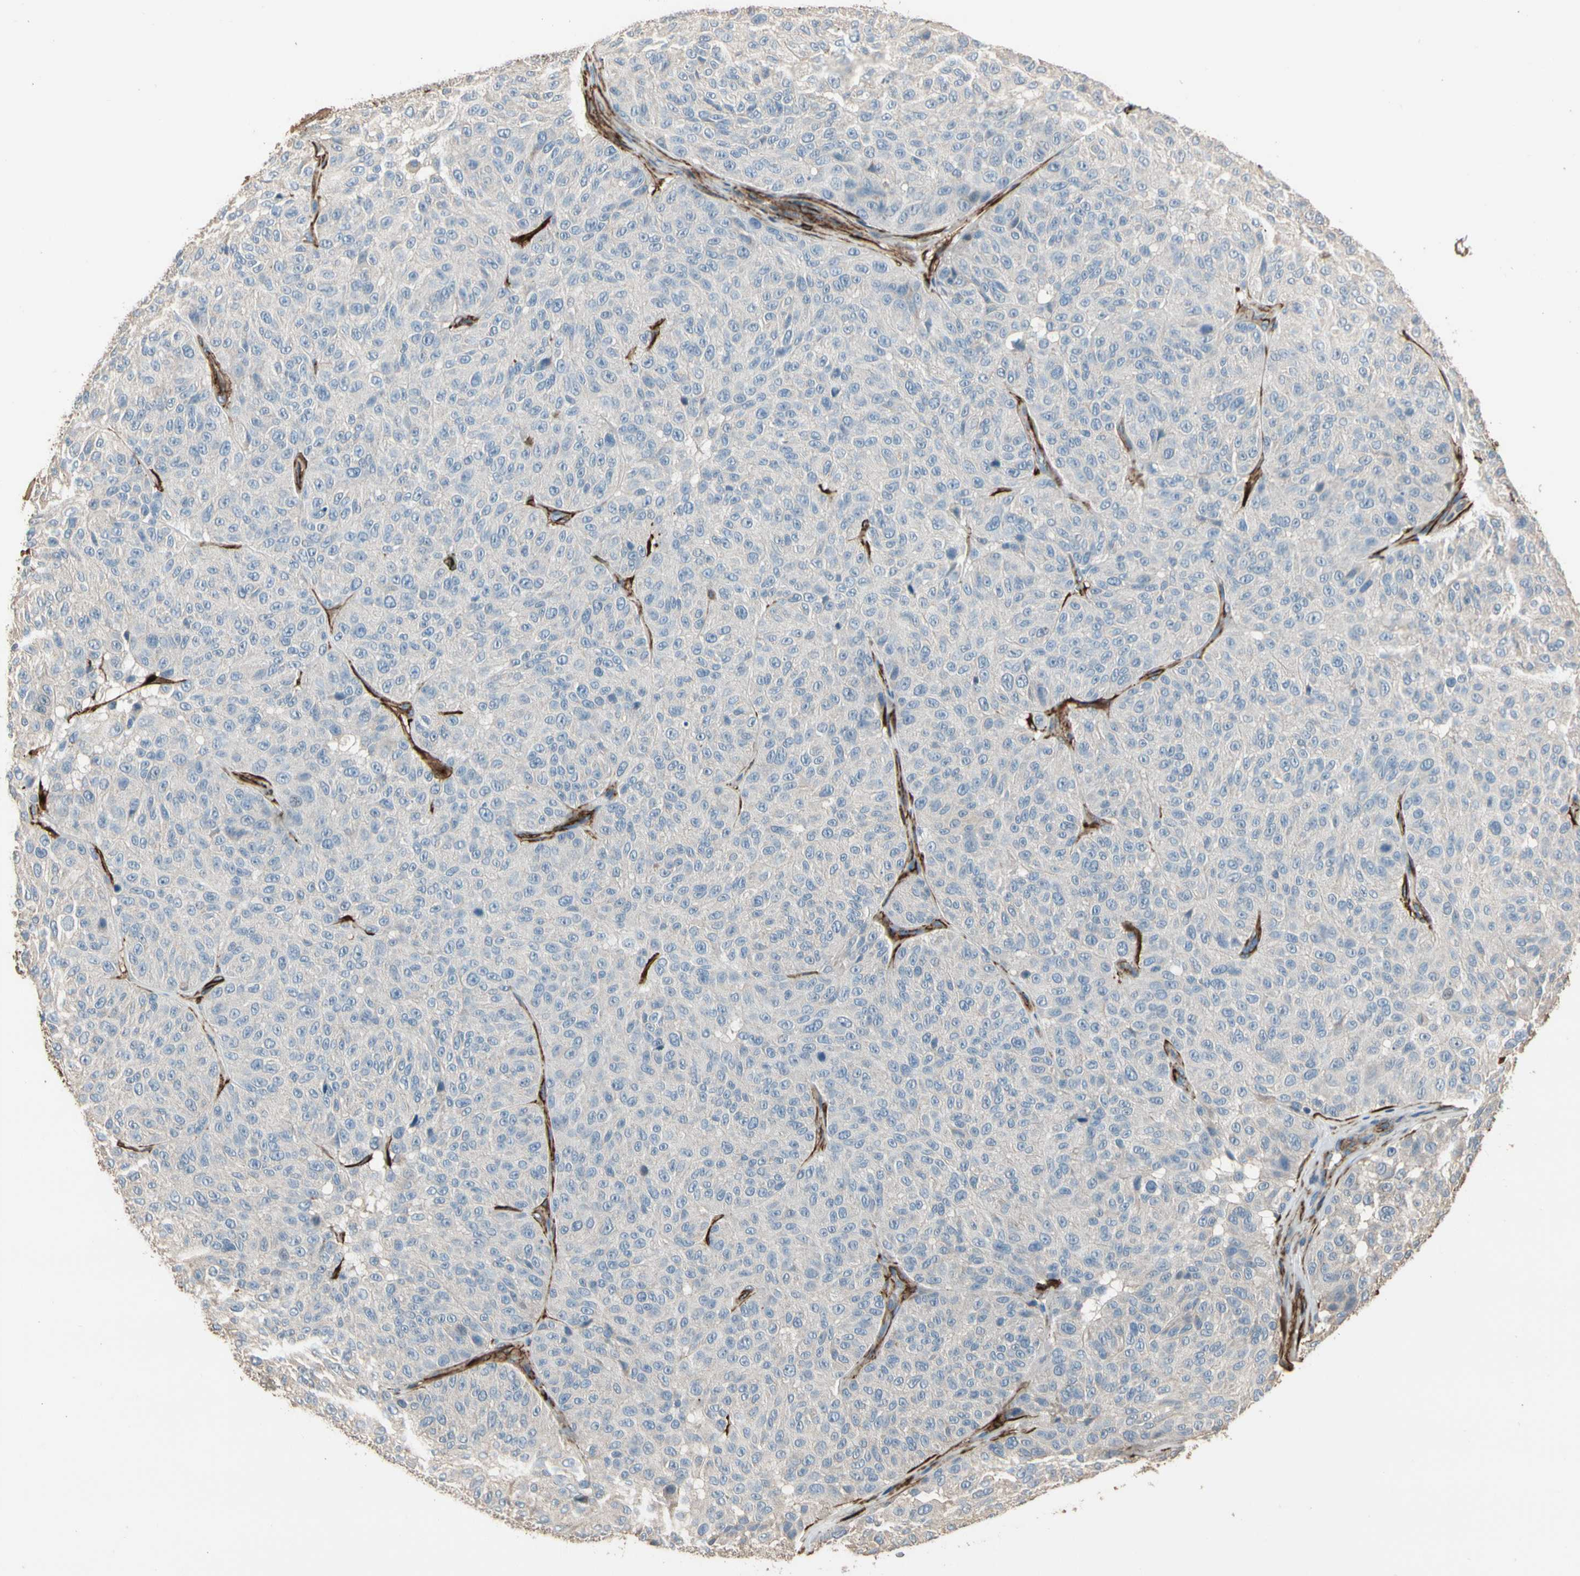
{"staining": {"intensity": "weak", "quantity": "<25%", "location": "cytoplasmic/membranous"}, "tissue": "melanoma", "cell_type": "Tumor cells", "image_type": "cancer", "snomed": [{"axis": "morphology", "description": "Malignant melanoma, NOS"}, {"axis": "topography", "description": "Skin"}], "caption": "High magnification brightfield microscopy of melanoma stained with DAB (3,3'-diaminobenzidine) (brown) and counterstained with hematoxylin (blue): tumor cells show no significant staining.", "gene": "SUSD2", "patient": {"sex": "female", "age": 46}}